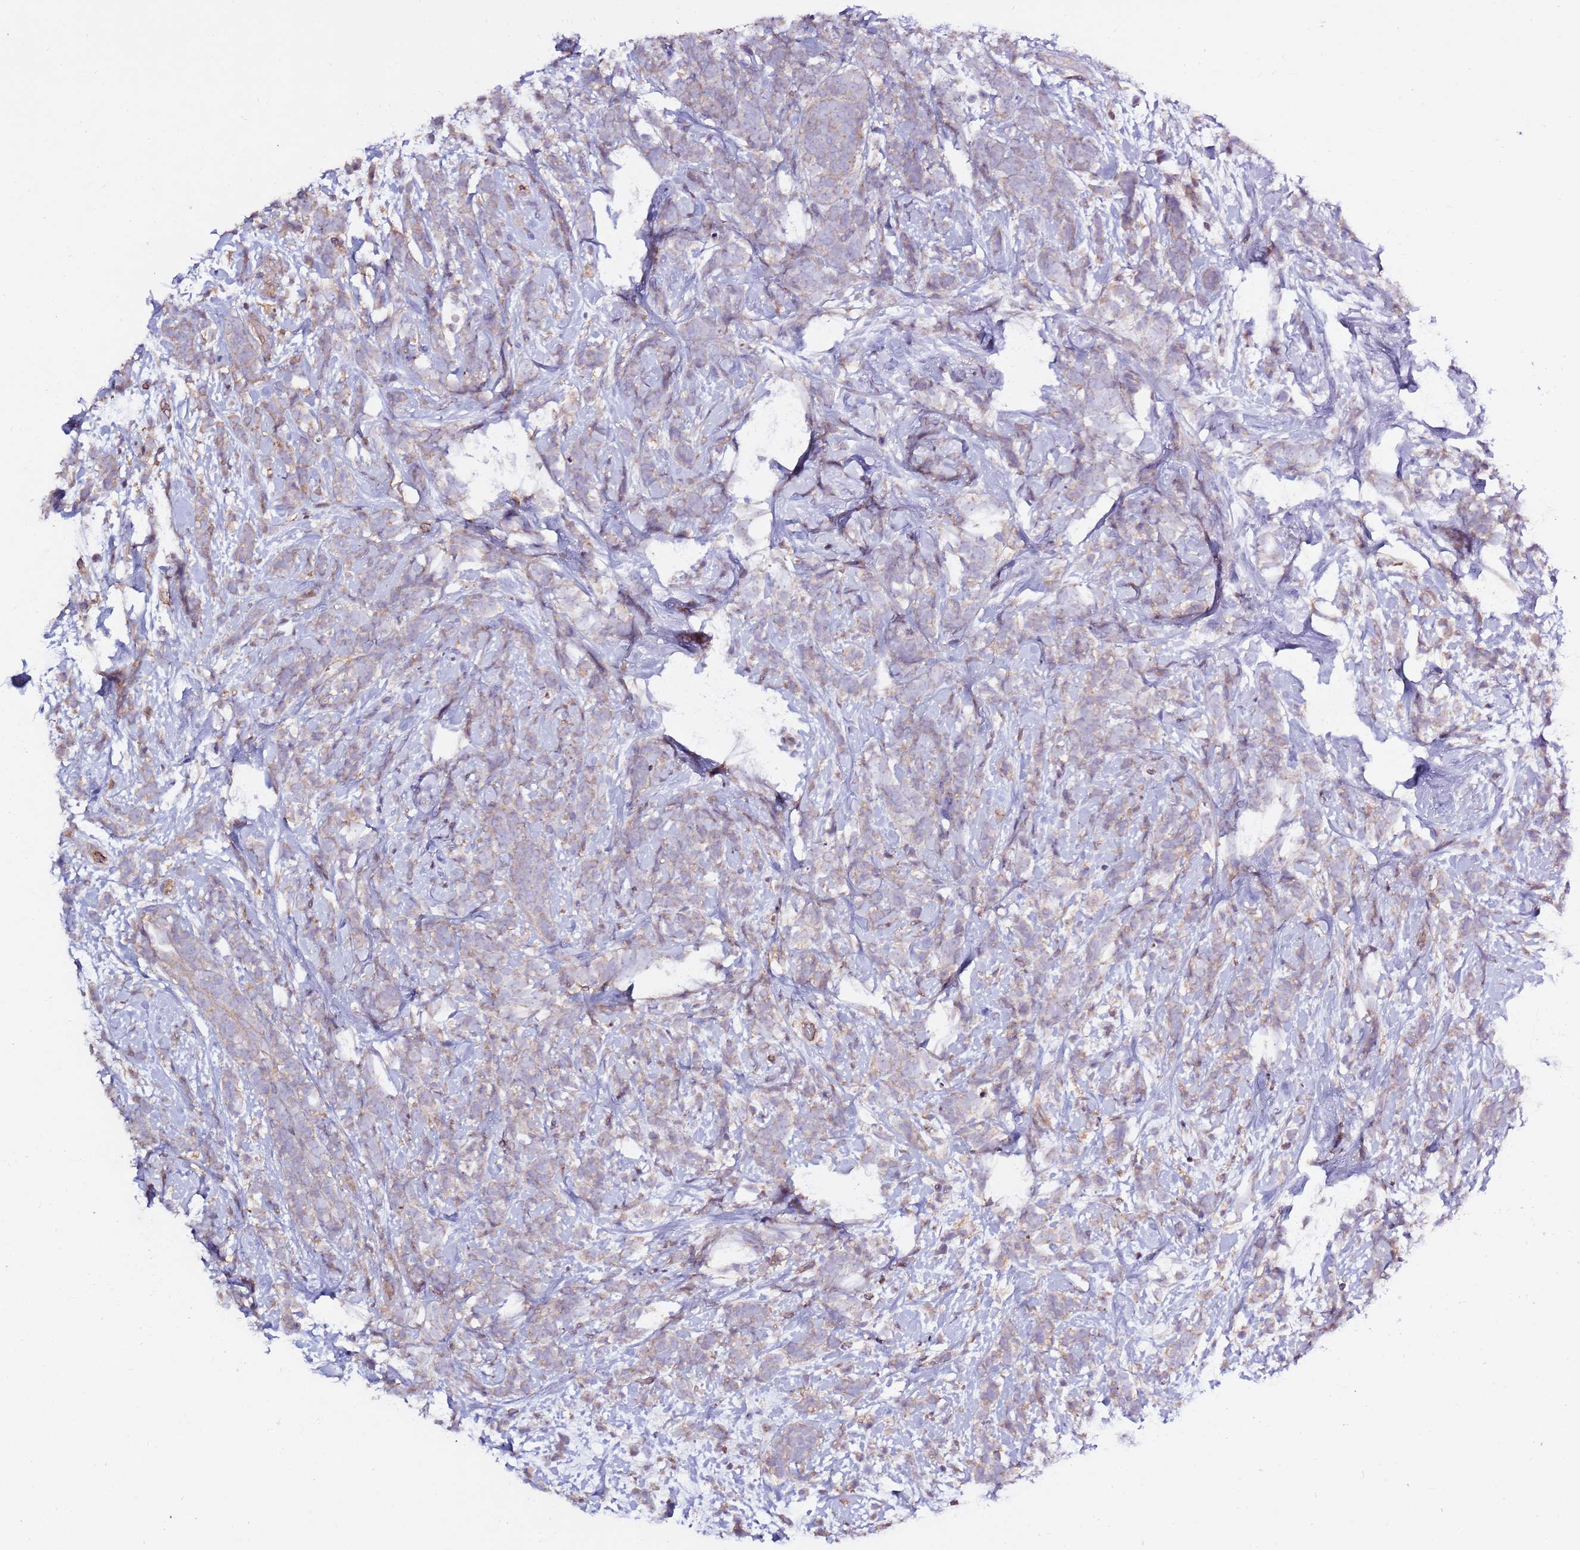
{"staining": {"intensity": "negative", "quantity": "none", "location": "none"}, "tissue": "breast cancer", "cell_type": "Tumor cells", "image_type": "cancer", "snomed": [{"axis": "morphology", "description": "Lobular carcinoma"}, {"axis": "topography", "description": "Breast"}], "caption": "Human breast cancer (lobular carcinoma) stained for a protein using immunohistochemistry (IHC) exhibits no staining in tumor cells.", "gene": "EVA1B", "patient": {"sex": "female", "age": 58}}